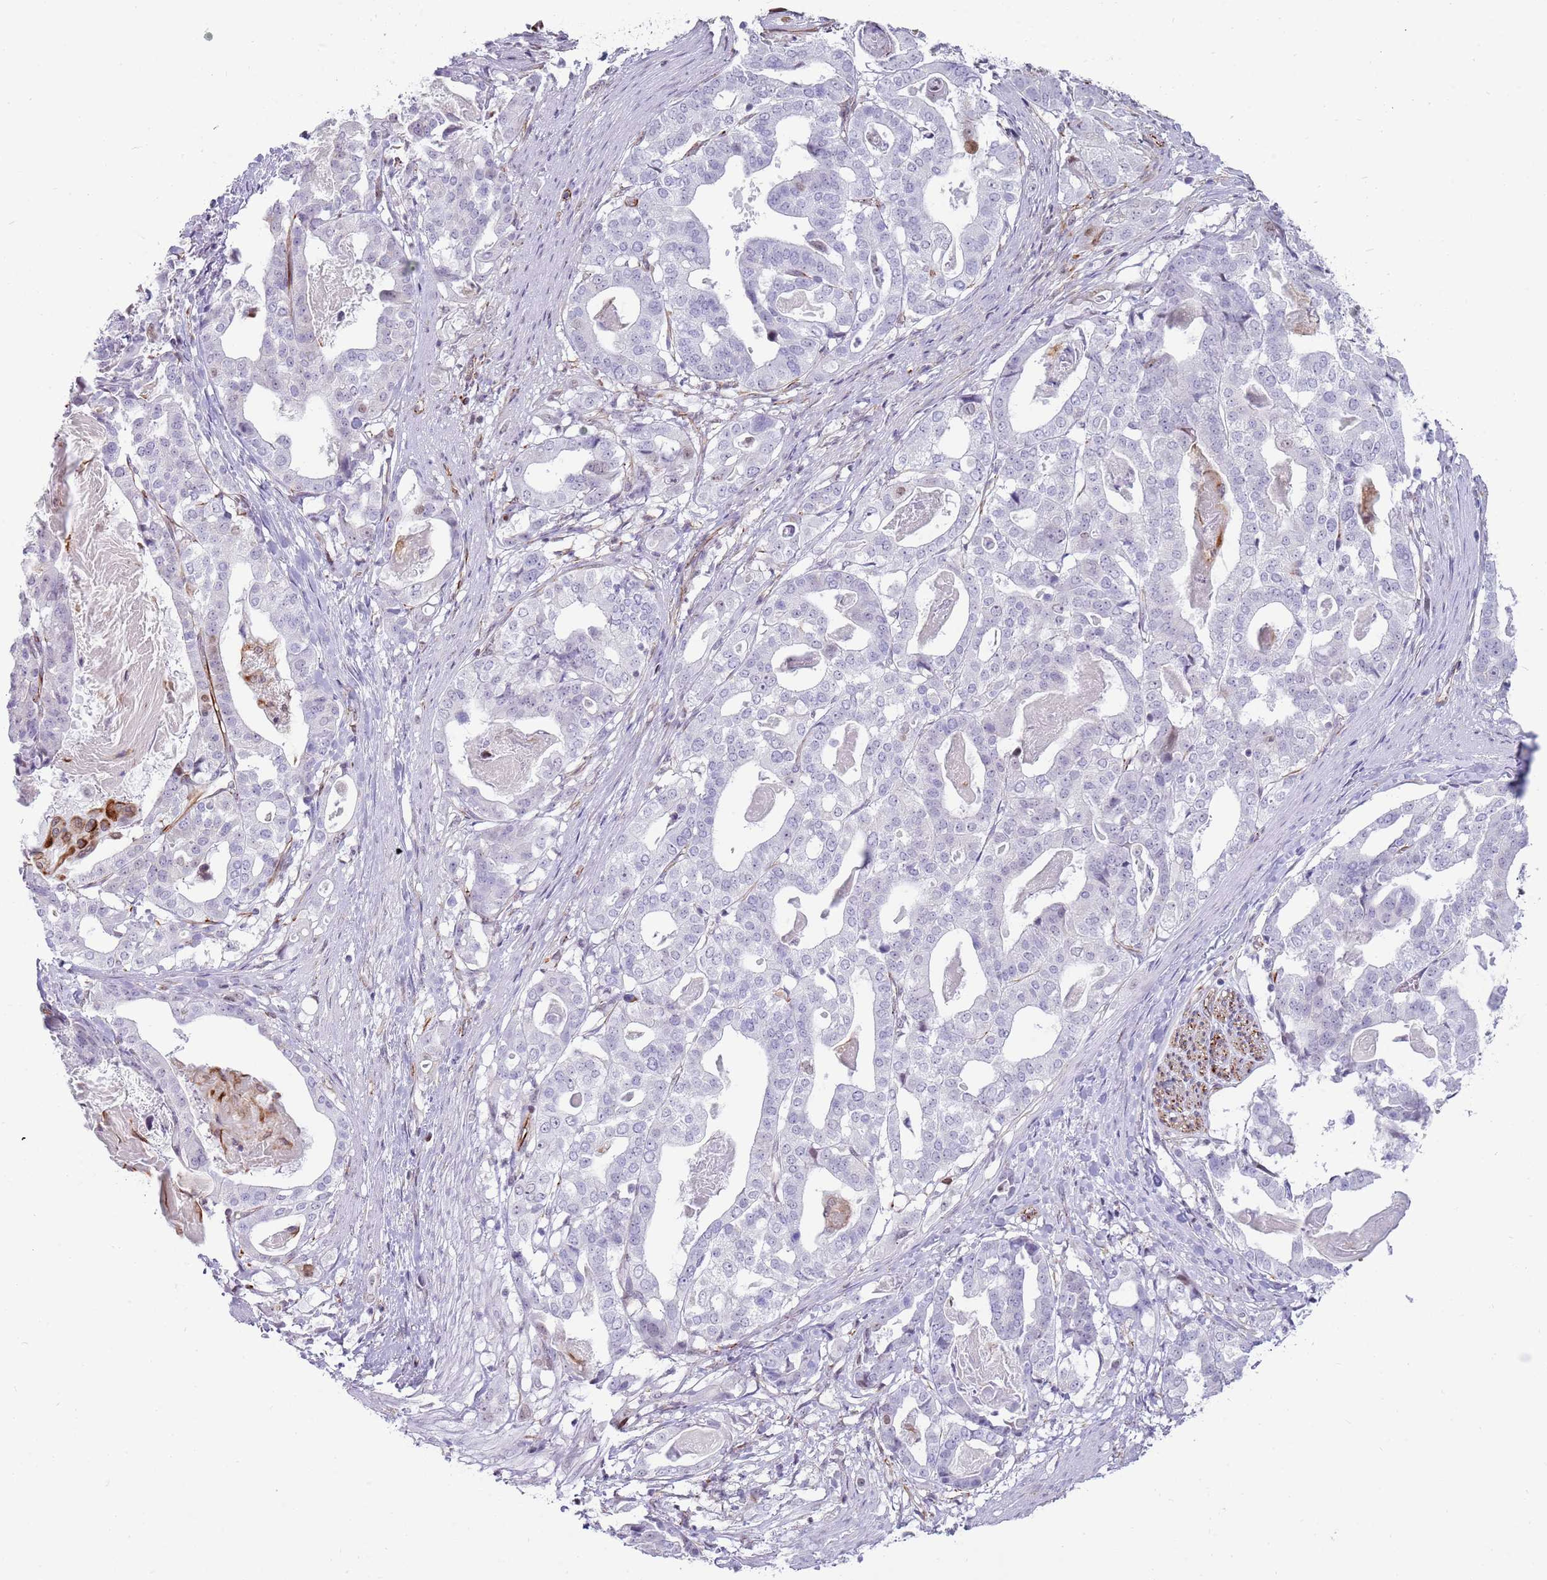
{"staining": {"intensity": "negative", "quantity": "none", "location": "none"}, "tissue": "stomach cancer", "cell_type": "Tumor cells", "image_type": "cancer", "snomed": [{"axis": "morphology", "description": "Adenocarcinoma, NOS"}, {"axis": "topography", "description": "Stomach"}], "caption": "IHC of human adenocarcinoma (stomach) exhibits no expression in tumor cells.", "gene": "NBPF3", "patient": {"sex": "male", "age": 48}}